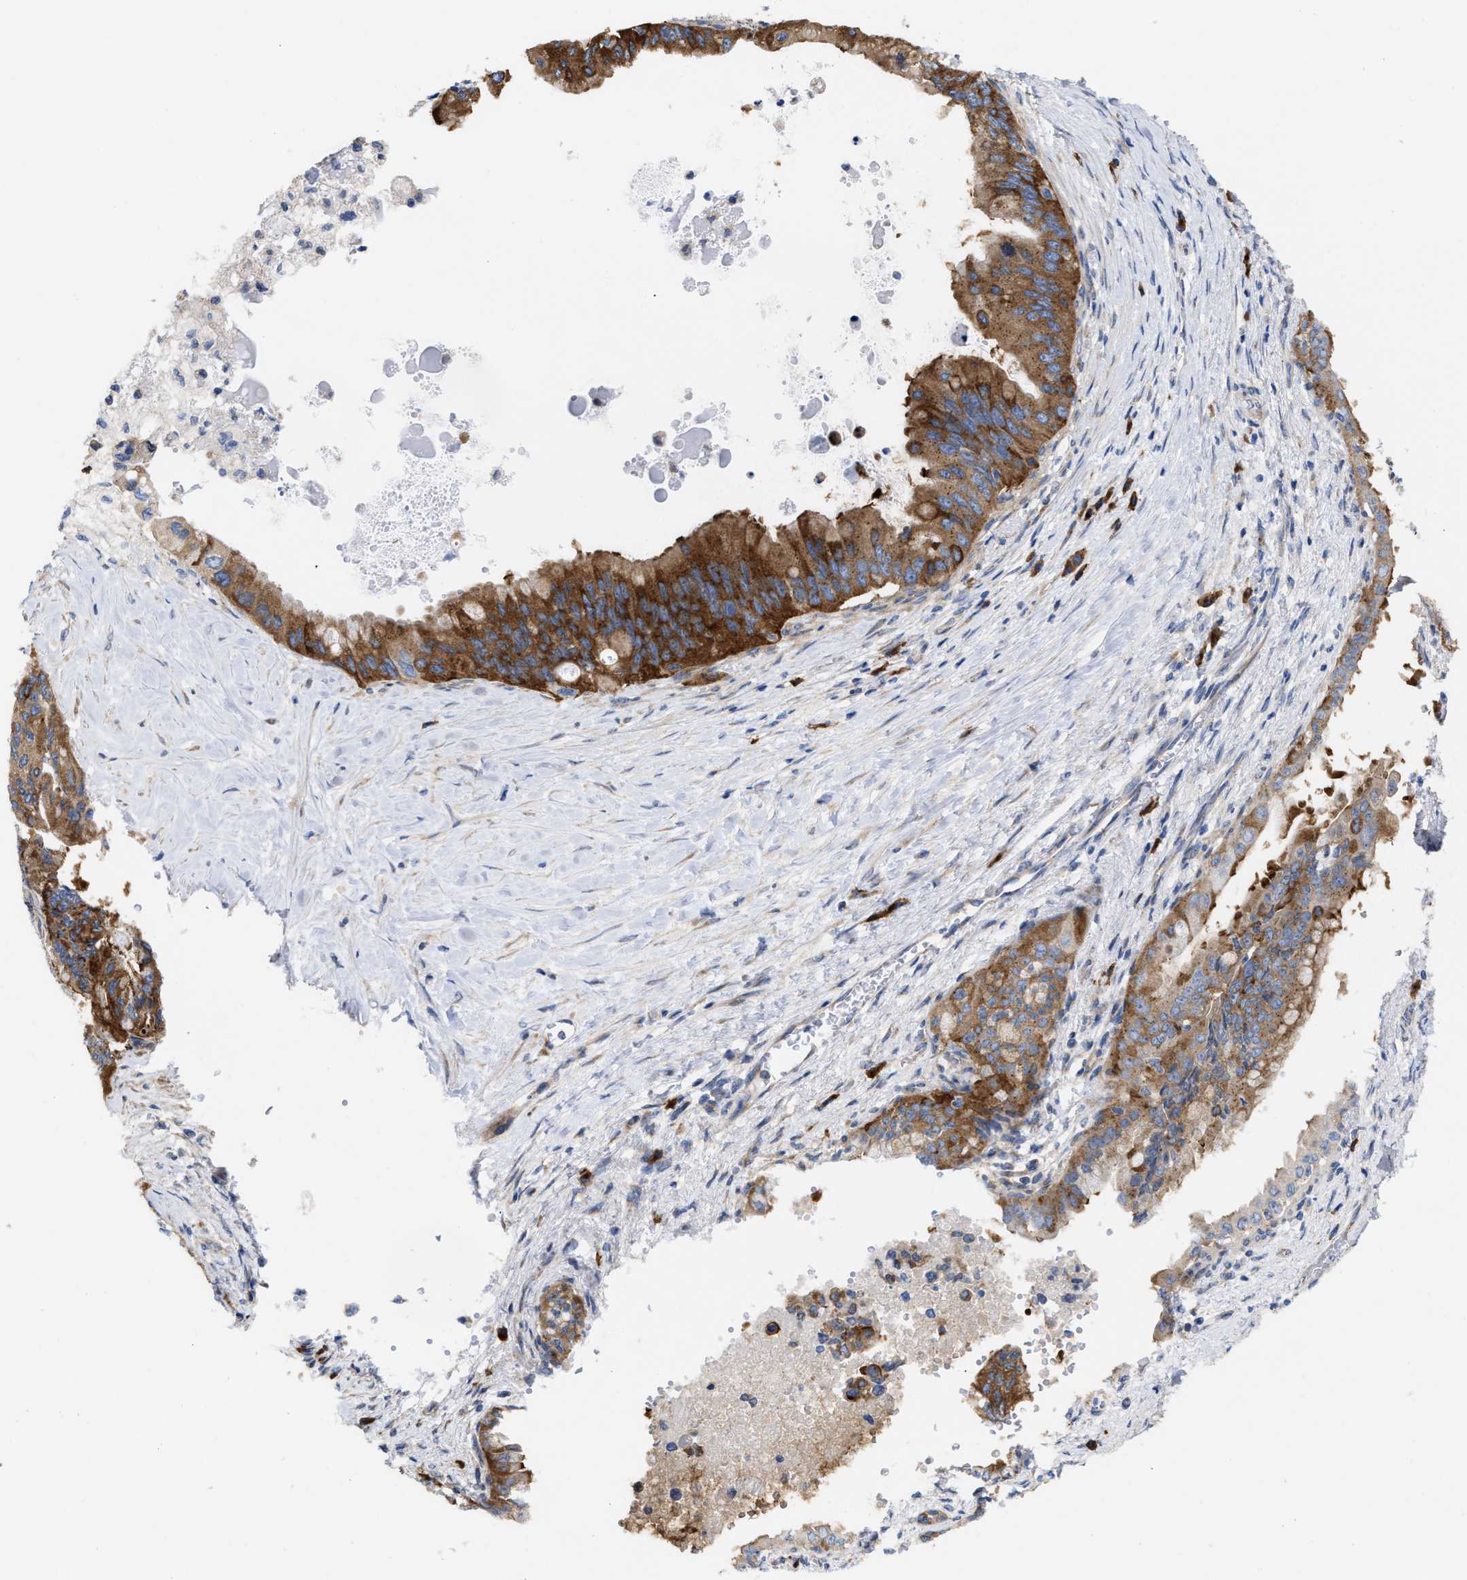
{"staining": {"intensity": "strong", "quantity": ">75%", "location": "cytoplasmic/membranous"}, "tissue": "pancreatic cancer", "cell_type": "Tumor cells", "image_type": "cancer", "snomed": [{"axis": "morphology", "description": "Adenocarcinoma, NOS"}, {"axis": "topography", "description": "Pancreas"}], "caption": "Immunohistochemistry (IHC) histopathology image of human adenocarcinoma (pancreatic) stained for a protein (brown), which shows high levels of strong cytoplasmic/membranous positivity in about >75% of tumor cells.", "gene": "PPP1R15A", "patient": {"sex": "female", "age": 73}}